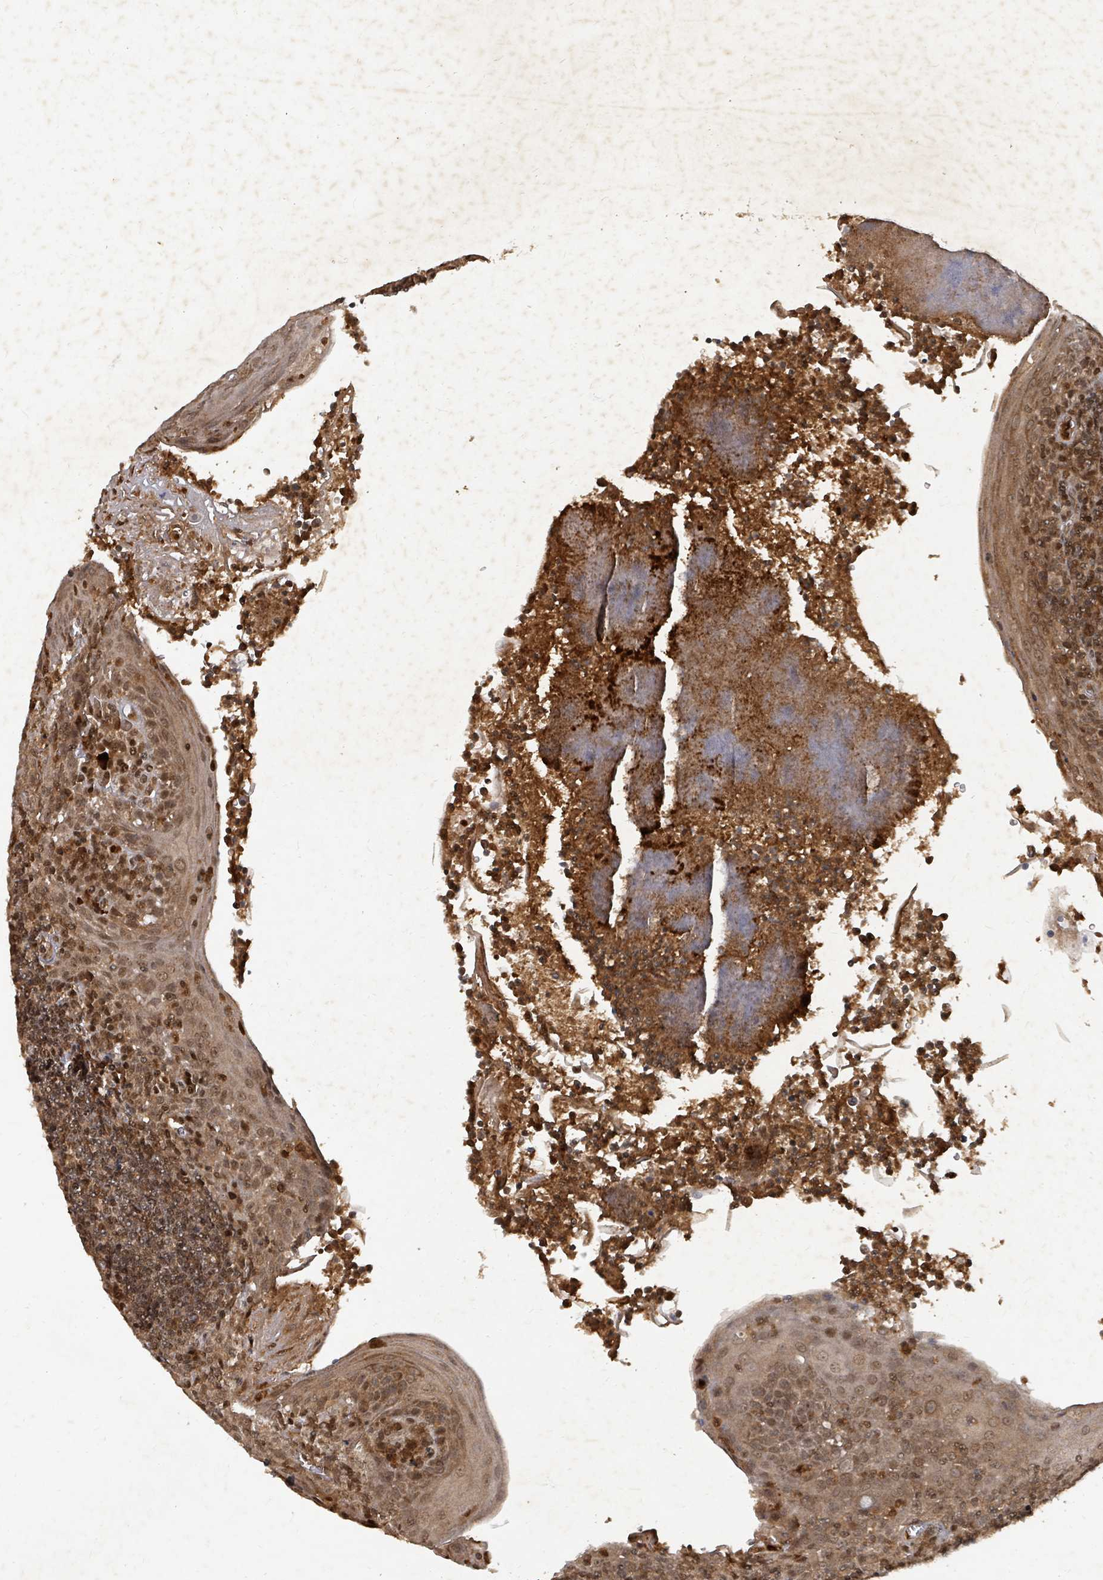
{"staining": {"intensity": "moderate", "quantity": ">75%", "location": "cytoplasmic/membranous,nuclear"}, "tissue": "tonsil", "cell_type": "Germinal center cells", "image_type": "normal", "snomed": [{"axis": "morphology", "description": "Normal tissue, NOS"}, {"axis": "topography", "description": "Tonsil"}], "caption": "IHC of normal human tonsil exhibits medium levels of moderate cytoplasmic/membranous,nuclear positivity in about >75% of germinal center cells. The protein is shown in brown color, while the nuclei are stained blue.", "gene": "KDM4E", "patient": {"sex": "male", "age": 27}}